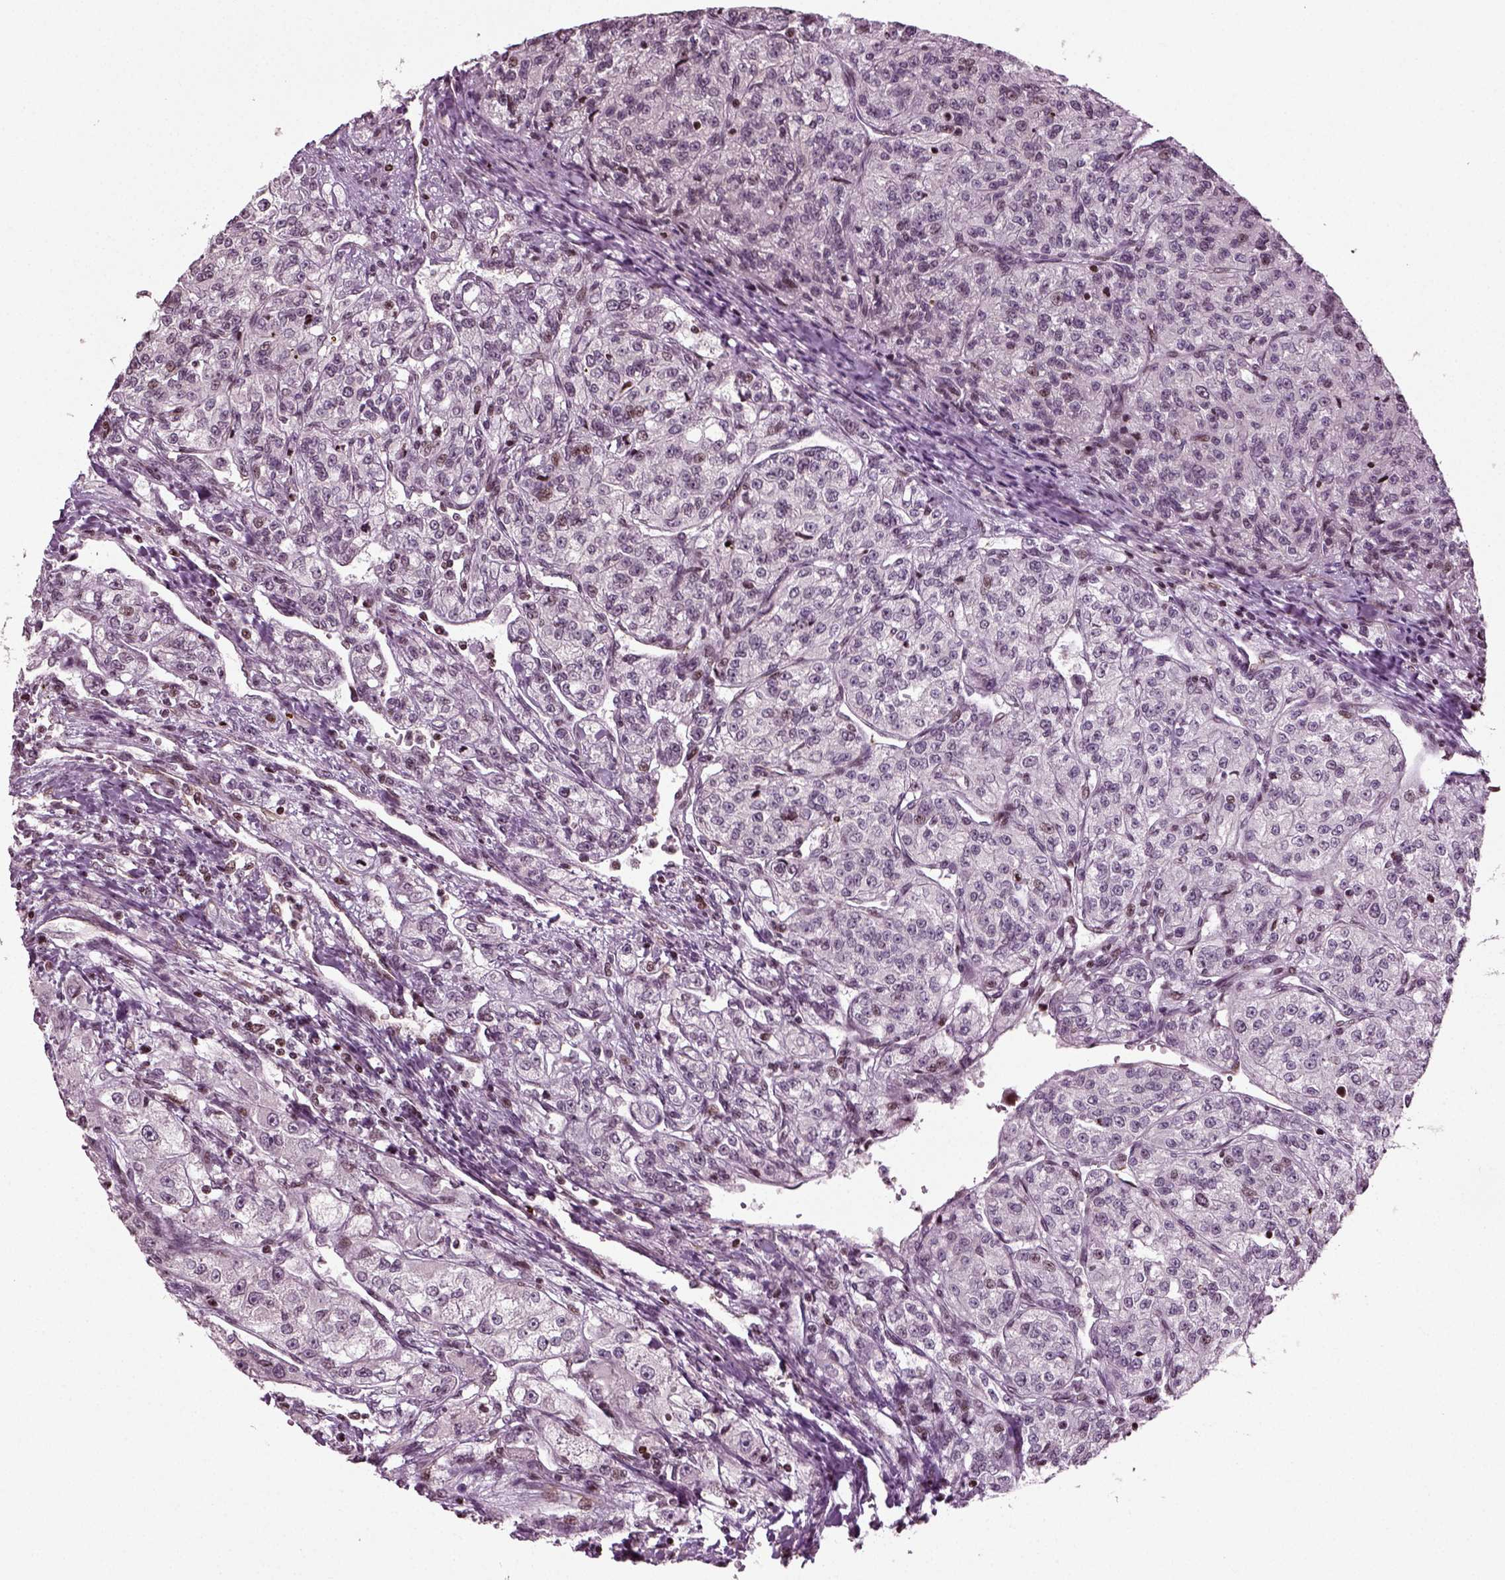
{"staining": {"intensity": "weak", "quantity": "<25%", "location": "nuclear"}, "tissue": "renal cancer", "cell_type": "Tumor cells", "image_type": "cancer", "snomed": [{"axis": "morphology", "description": "Adenocarcinoma, NOS"}, {"axis": "topography", "description": "Kidney"}], "caption": "Protein analysis of adenocarcinoma (renal) shows no significant staining in tumor cells.", "gene": "HEYL", "patient": {"sex": "female", "age": 63}}